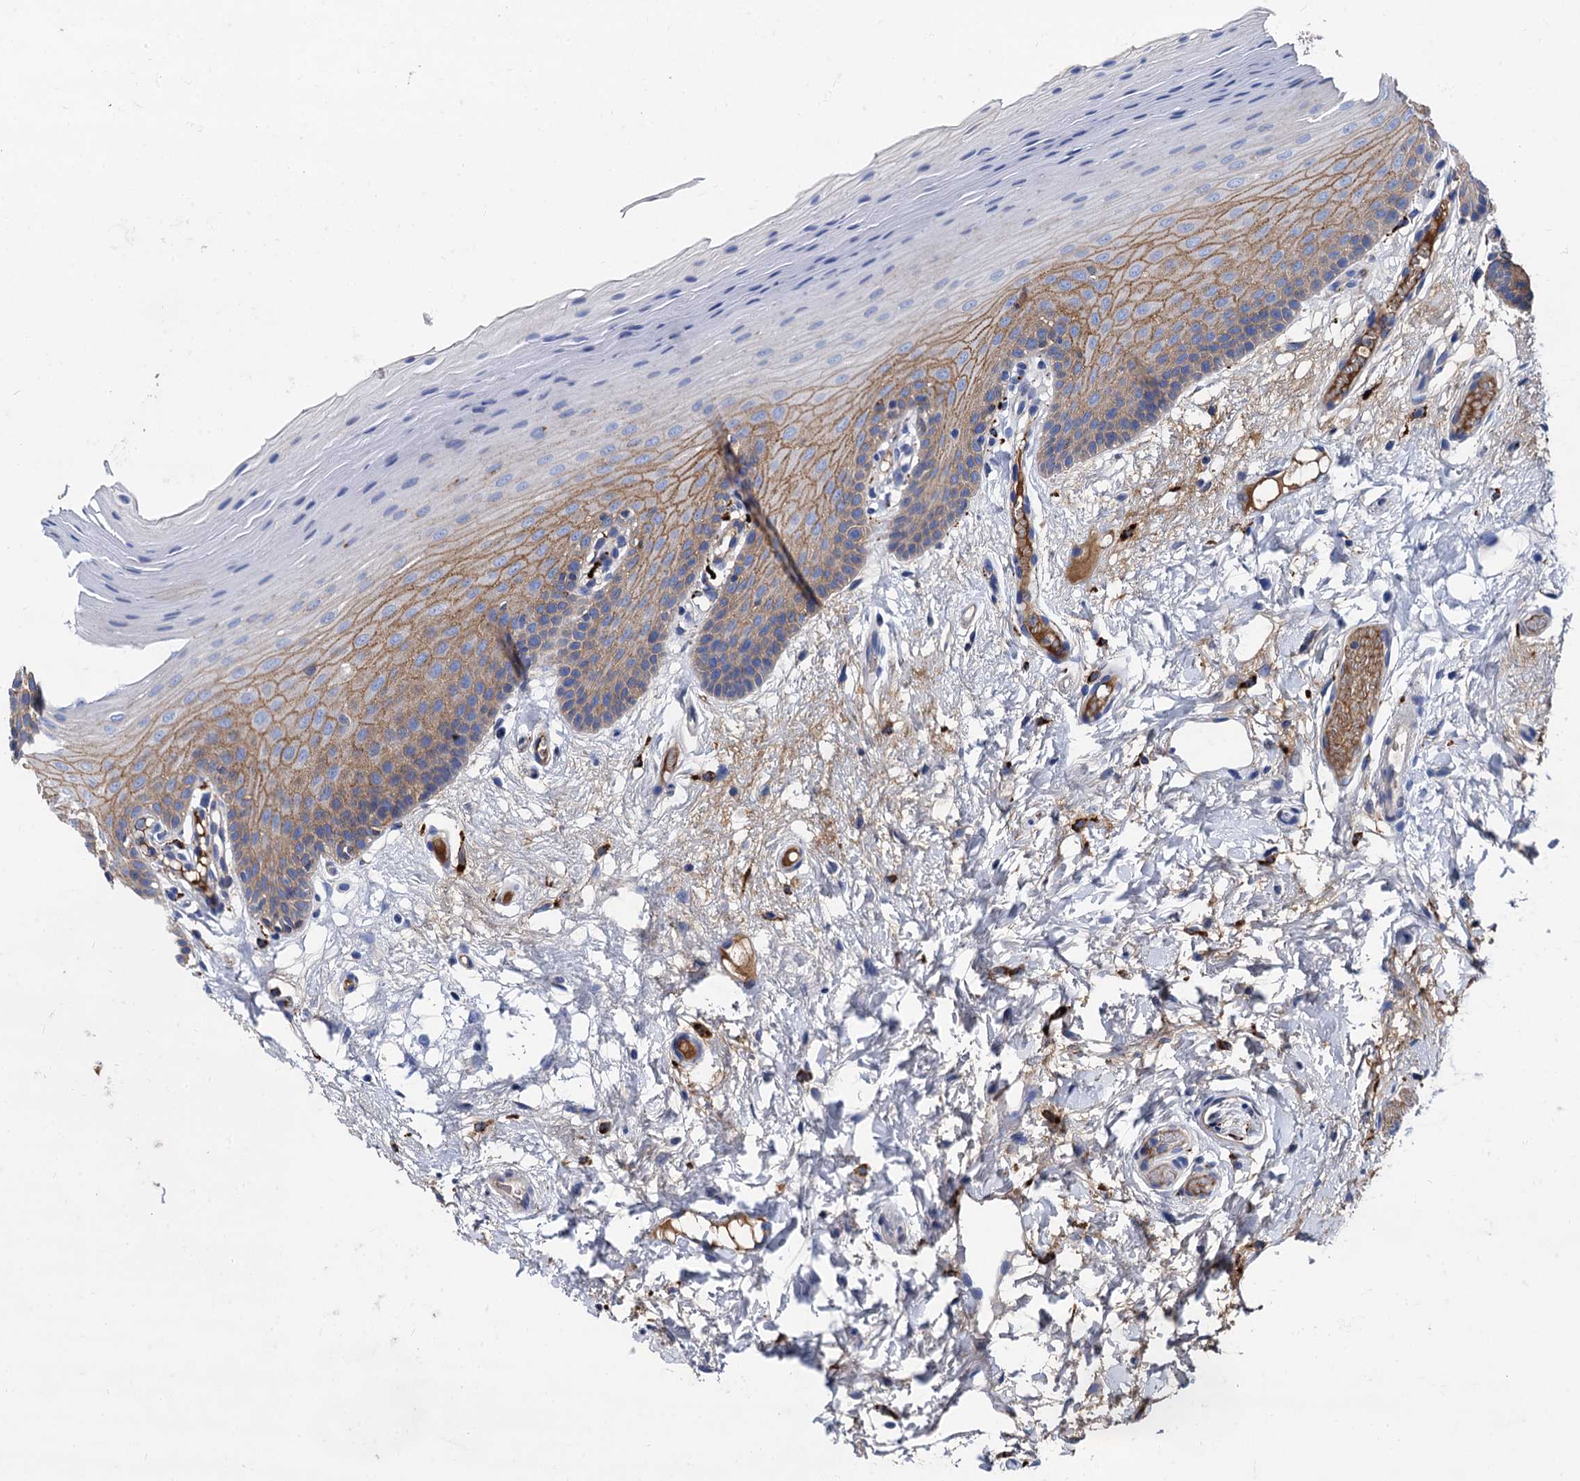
{"staining": {"intensity": "moderate", "quantity": "25%-75%", "location": "cytoplasmic/membranous"}, "tissue": "oral mucosa", "cell_type": "Squamous epithelial cells", "image_type": "normal", "snomed": [{"axis": "morphology", "description": "Normal tissue, NOS"}, {"axis": "topography", "description": "Oral tissue"}, {"axis": "topography", "description": "Tounge, NOS"}], "caption": "IHC of normal oral mucosa reveals medium levels of moderate cytoplasmic/membranous staining in approximately 25%-75% of squamous epithelial cells.", "gene": "APOD", "patient": {"sex": "male", "age": 47}}